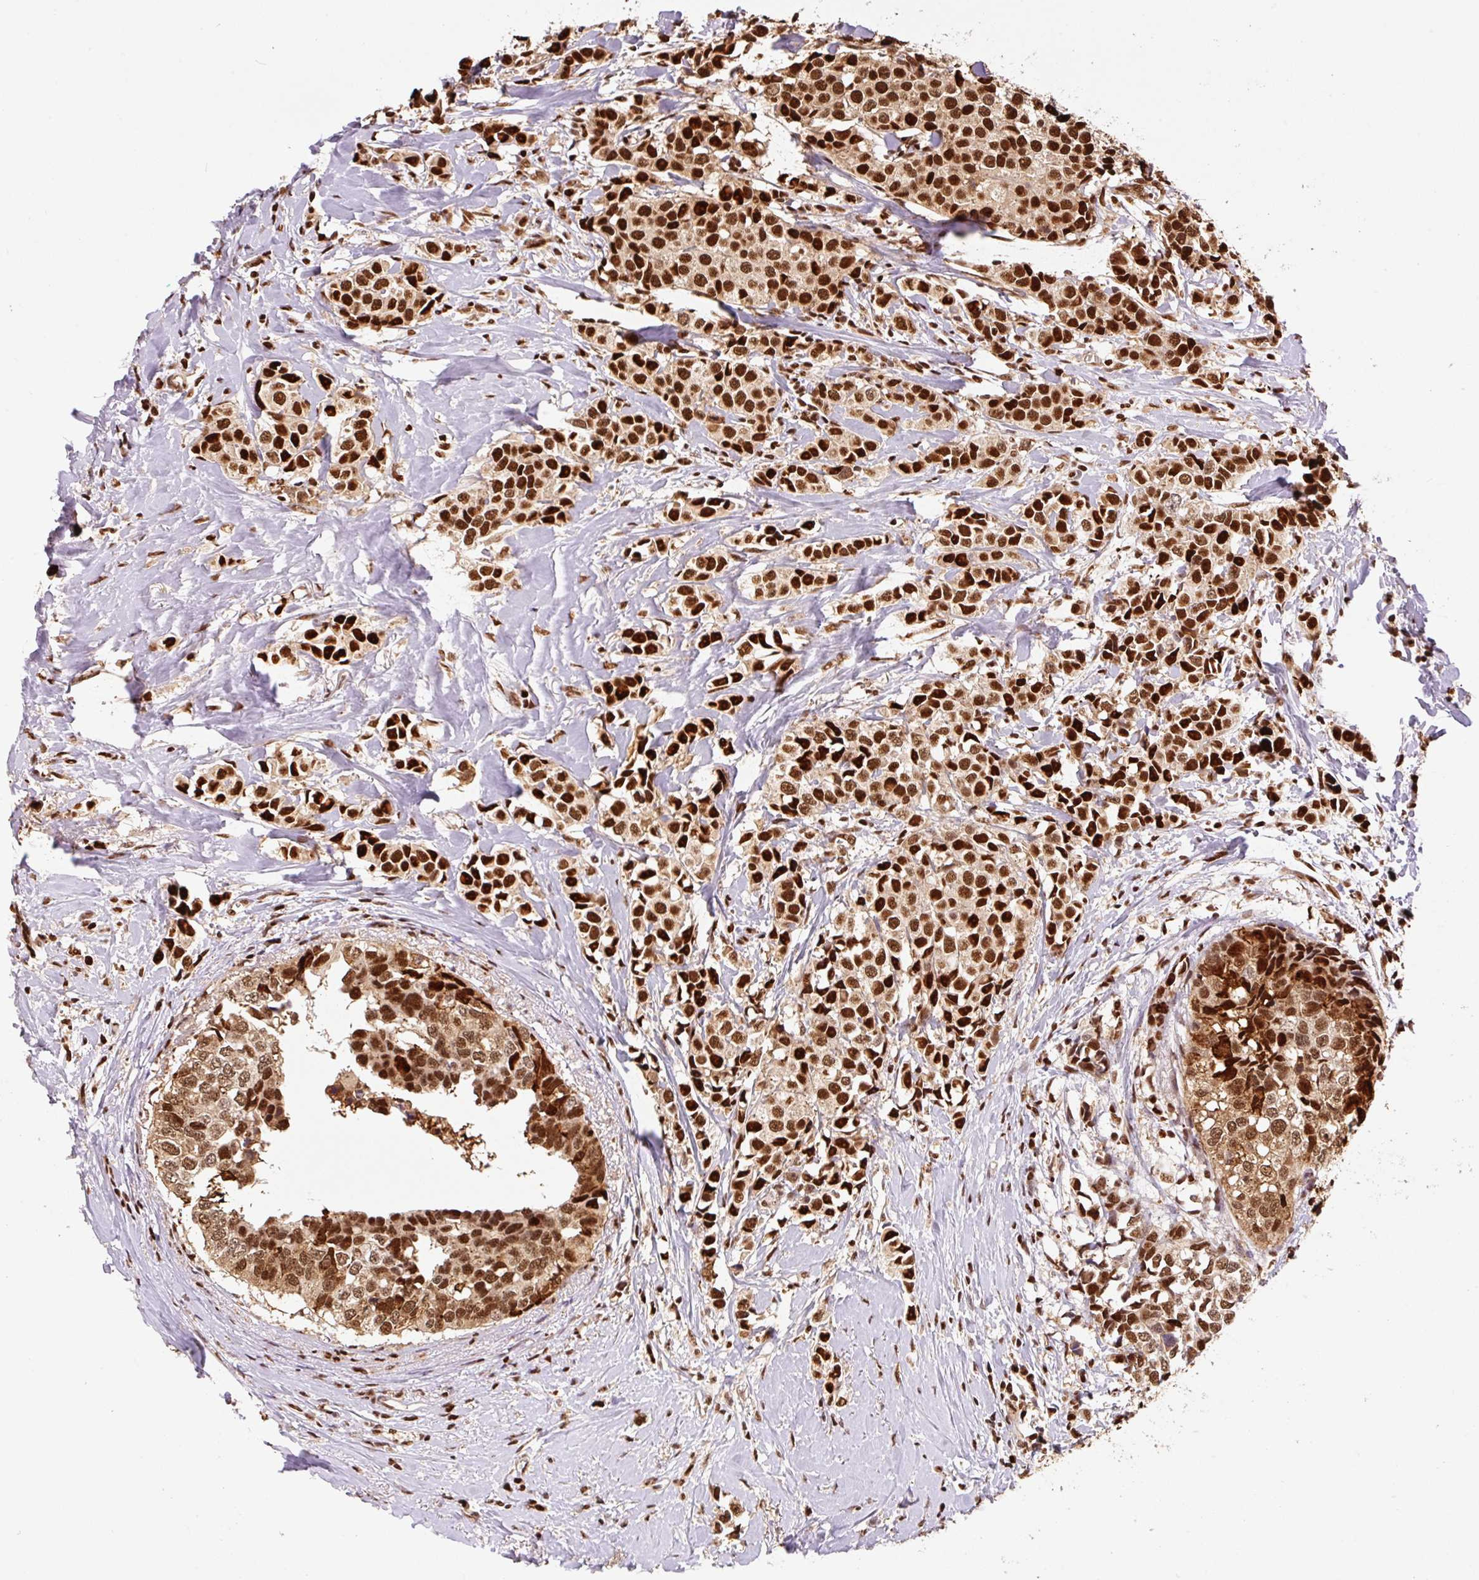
{"staining": {"intensity": "strong", "quantity": ">75%", "location": "nuclear"}, "tissue": "breast cancer", "cell_type": "Tumor cells", "image_type": "cancer", "snomed": [{"axis": "morphology", "description": "Duct carcinoma"}, {"axis": "topography", "description": "Breast"}], "caption": "Approximately >75% of tumor cells in invasive ductal carcinoma (breast) exhibit strong nuclear protein expression as visualized by brown immunohistochemical staining.", "gene": "GPR139", "patient": {"sex": "female", "age": 80}}